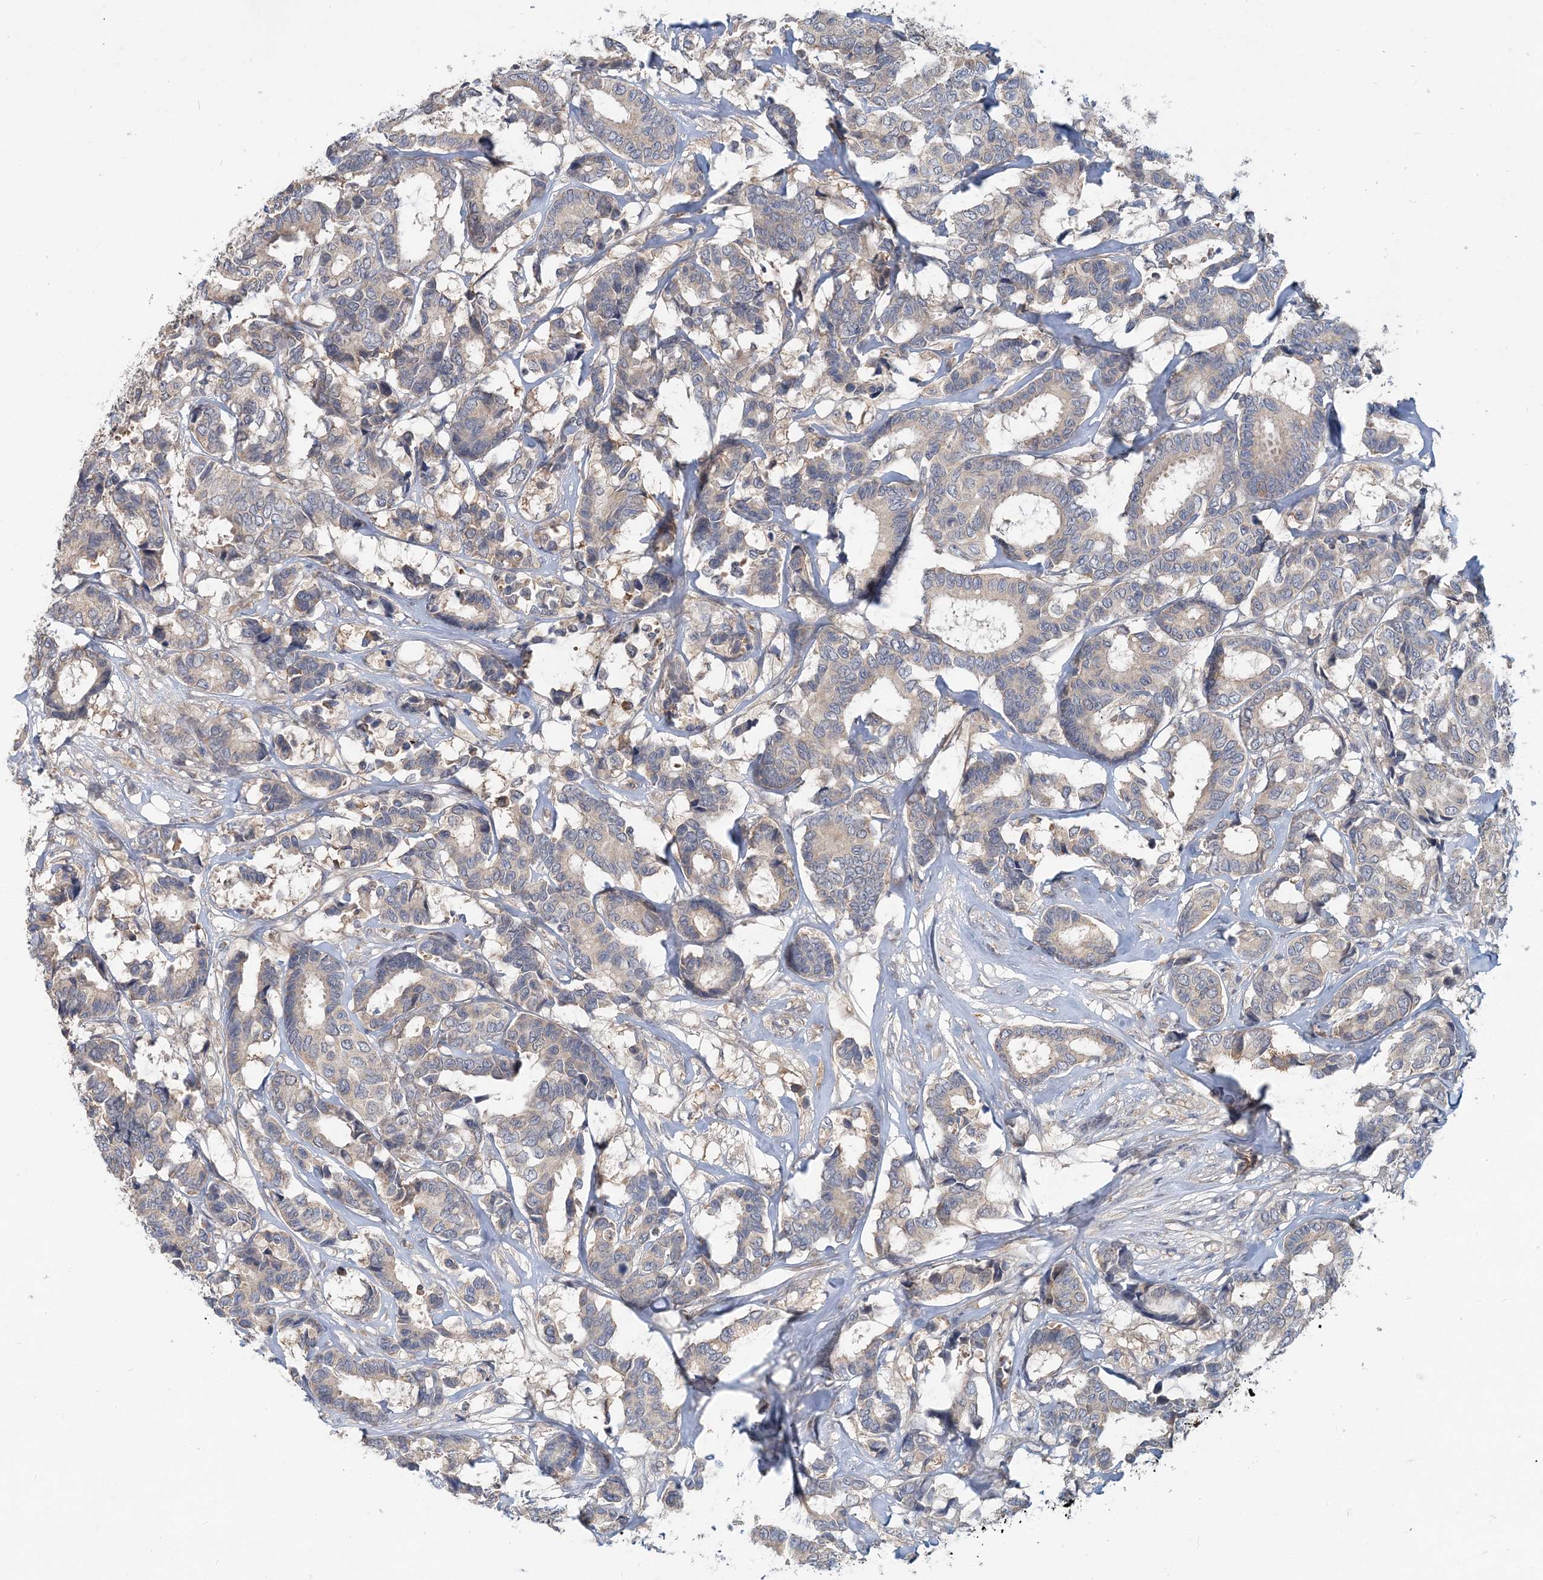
{"staining": {"intensity": "negative", "quantity": "none", "location": "none"}, "tissue": "breast cancer", "cell_type": "Tumor cells", "image_type": "cancer", "snomed": [{"axis": "morphology", "description": "Duct carcinoma"}, {"axis": "topography", "description": "Breast"}], "caption": "A high-resolution micrograph shows IHC staining of breast invasive ductal carcinoma, which exhibits no significant expression in tumor cells. (Immunohistochemistry (ihc), brightfield microscopy, high magnification).", "gene": "RNF25", "patient": {"sex": "female", "age": 87}}